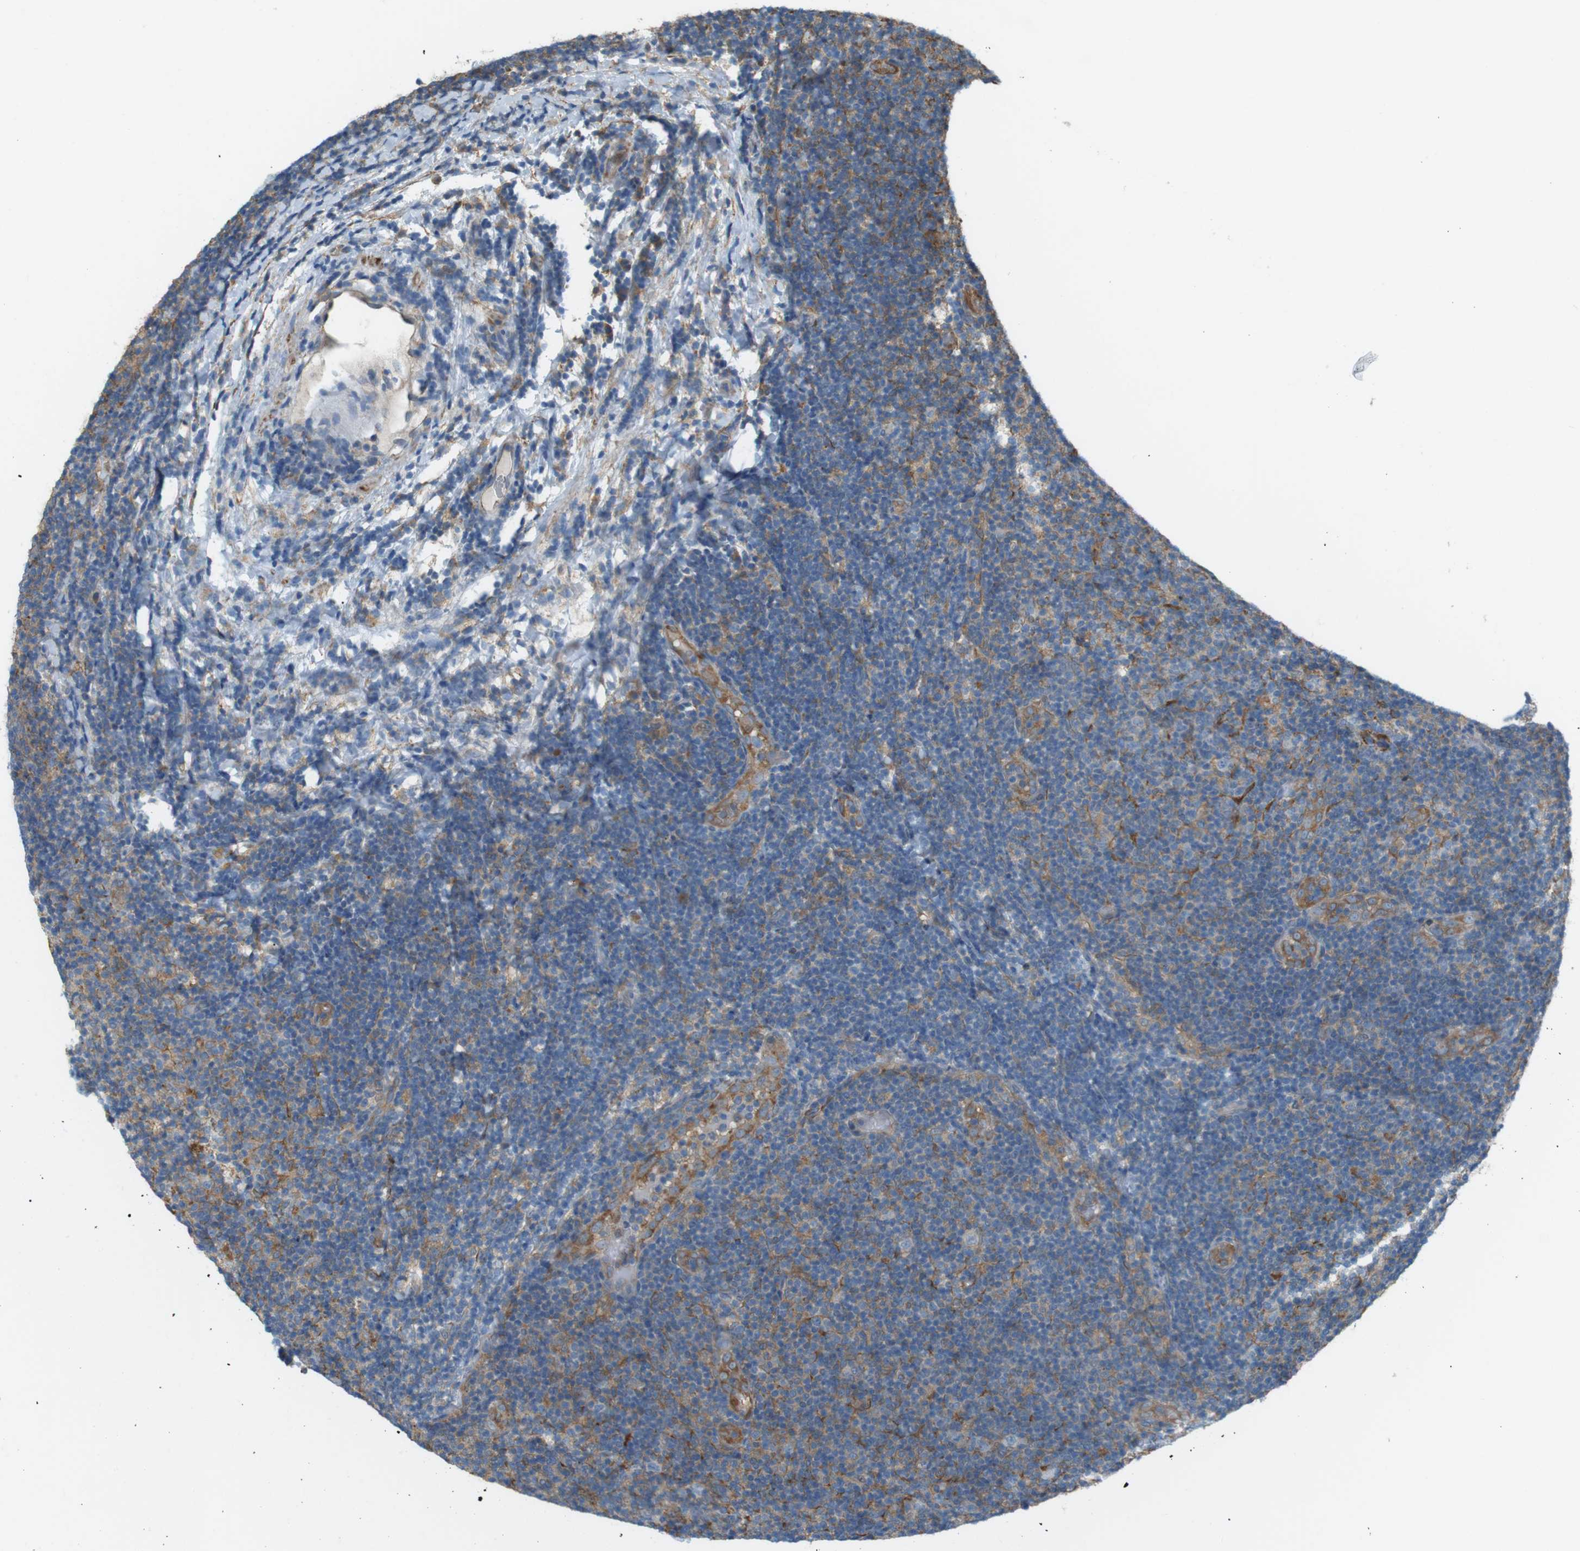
{"staining": {"intensity": "moderate", "quantity": "25%-75%", "location": "cytoplasmic/membranous"}, "tissue": "lymphoma", "cell_type": "Tumor cells", "image_type": "cancer", "snomed": [{"axis": "morphology", "description": "Malignant lymphoma, non-Hodgkin's type, Low grade"}, {"axis": "topography", "description": "Lymph node"}], "caption": "Low-grade malignant lymphoma, non-Hodgkin's type stained with immunohistochemistry reveals moderate cytoplasmic/membranous expression in approximately 25%-75% of tumor cells.", "gene": "PEPD", "patient": {"sex": "male", "age": 83}}